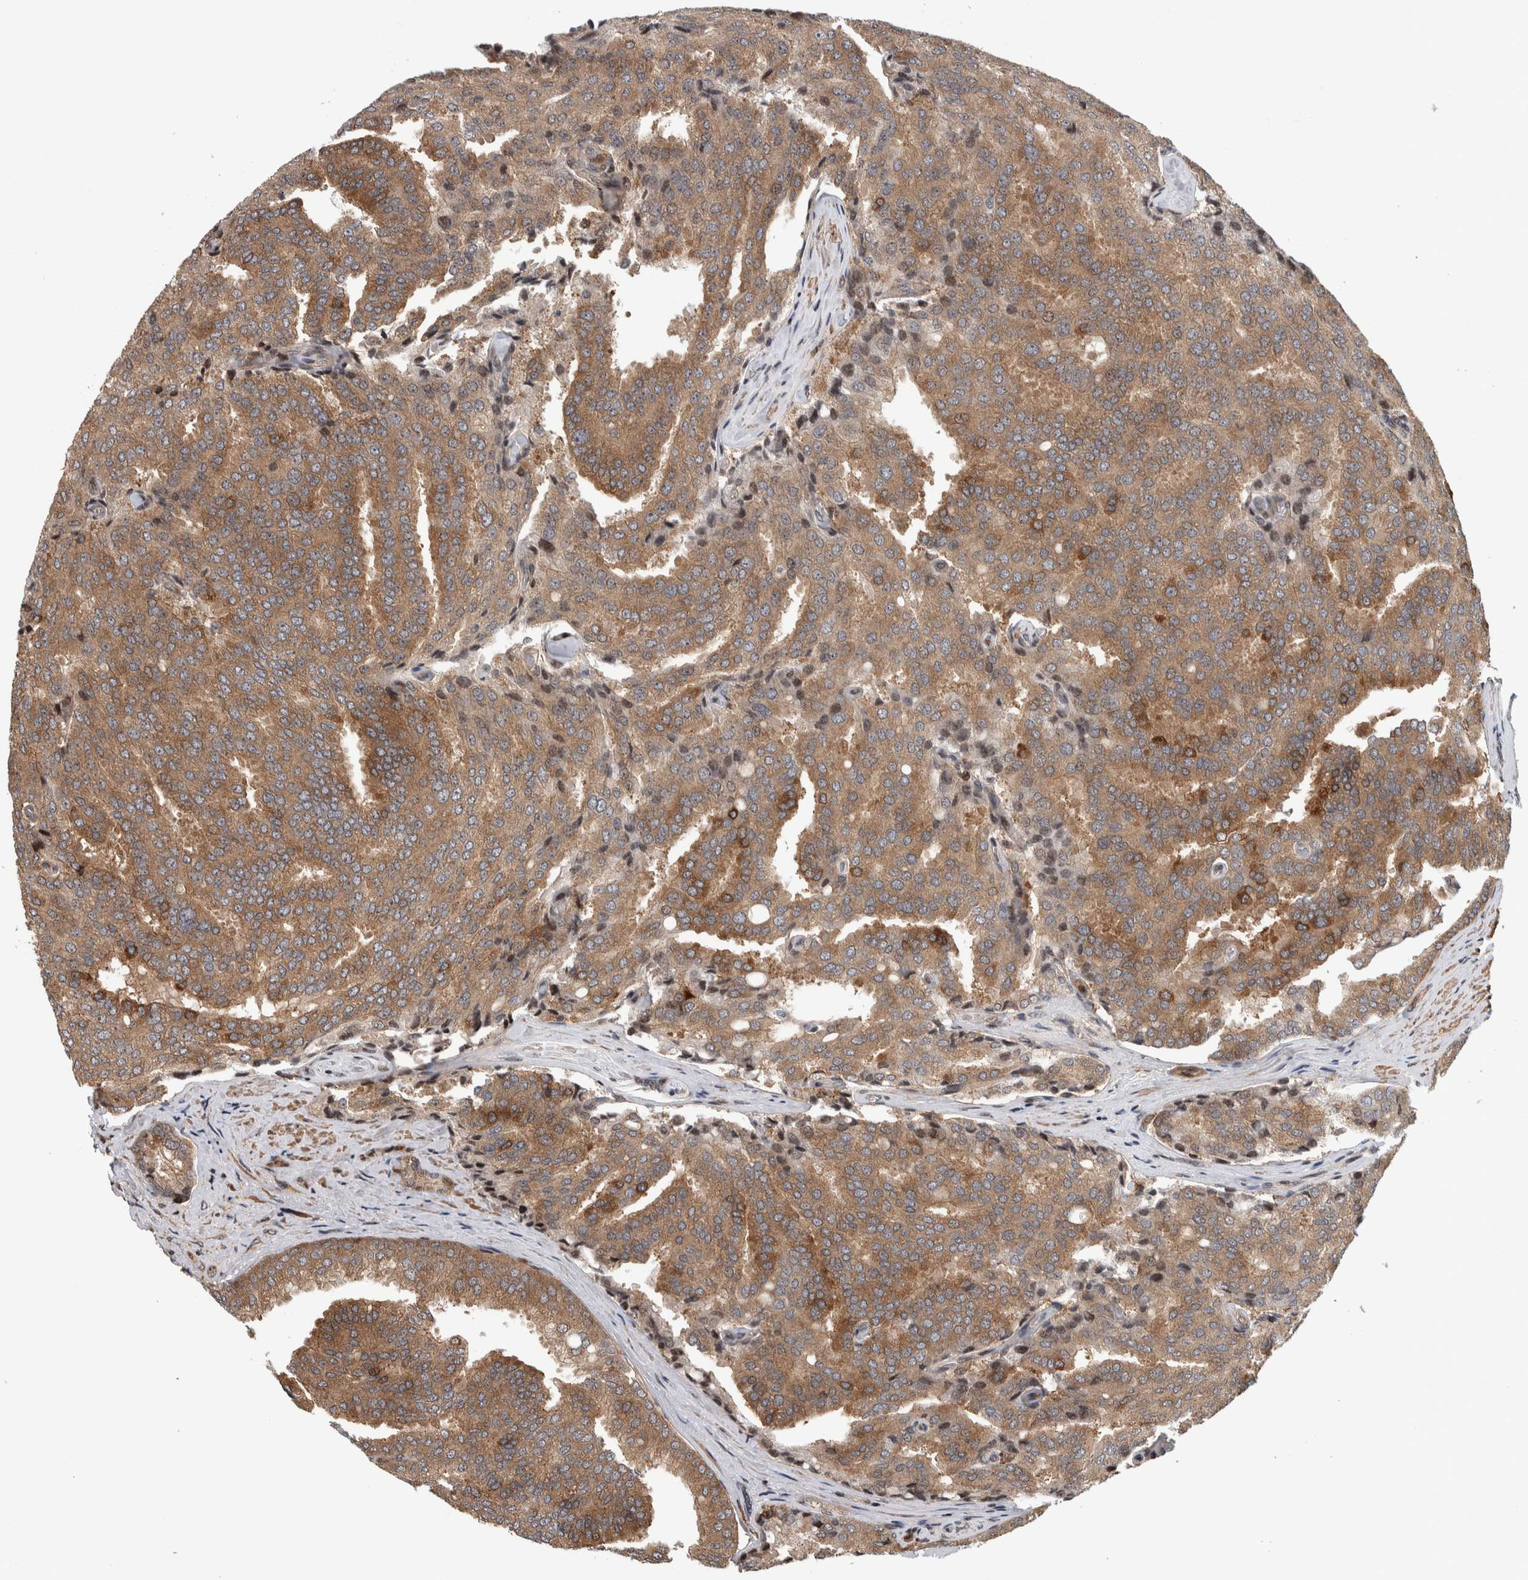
{"staining": {"intensity": "strong", "quantity": ">75%", "location": "cytoplasmic/membranous"}, "tissue": "prostate cancer", "cell_type": "Tumor cells", "image_type": "cancer", "snomed": [{"axis": "morphology", "description": "Adenocarcinoma, High grade"}, {"axis": "topography", "description": "Prostate"}], "caption": "Protein staining demonstrates strong cytoplasmic/membranous expression in approximately >75% of tumor cells in prostate high-grade adenocarcinoma.", "gene": "ARFGEF1", "patient": {"sex": "male", "age": 50}}